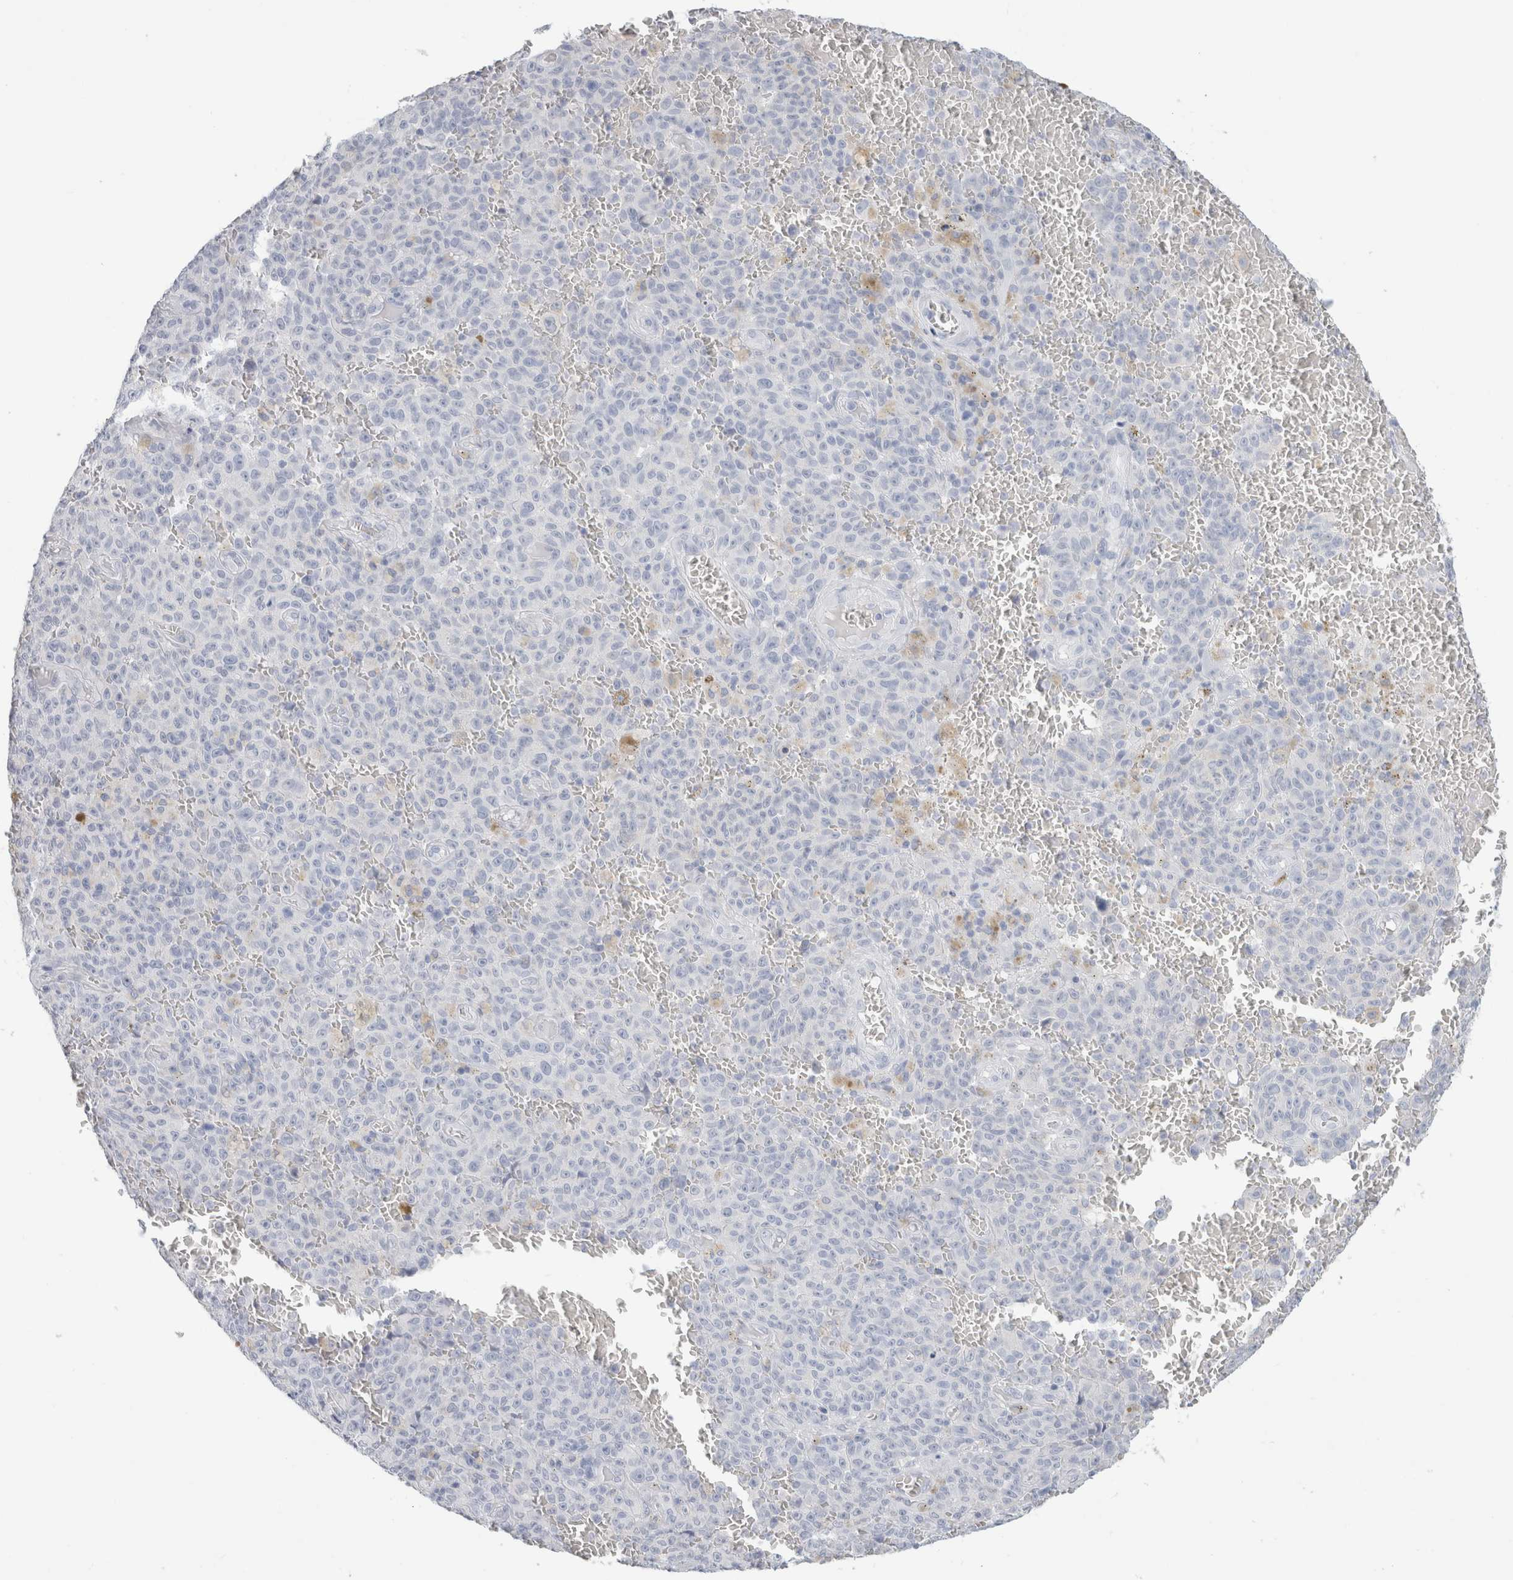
{"staining": {"intensity": "negative", "quantity": "none", "location": "none"}, "tissue": "melanoma", "cell_type": "Tumor cells", "image_type": "cancer", "snomed": [{"axis": "morphology", "description": "Malignant melanoma, NOS"}, {"axis": "topography", "description": "Skin"}], "caption": "Tumor cells are negative for brown protein staining in melanoma.", "gene": "IL6", "patient": {"sex": "female", "age": 82}}